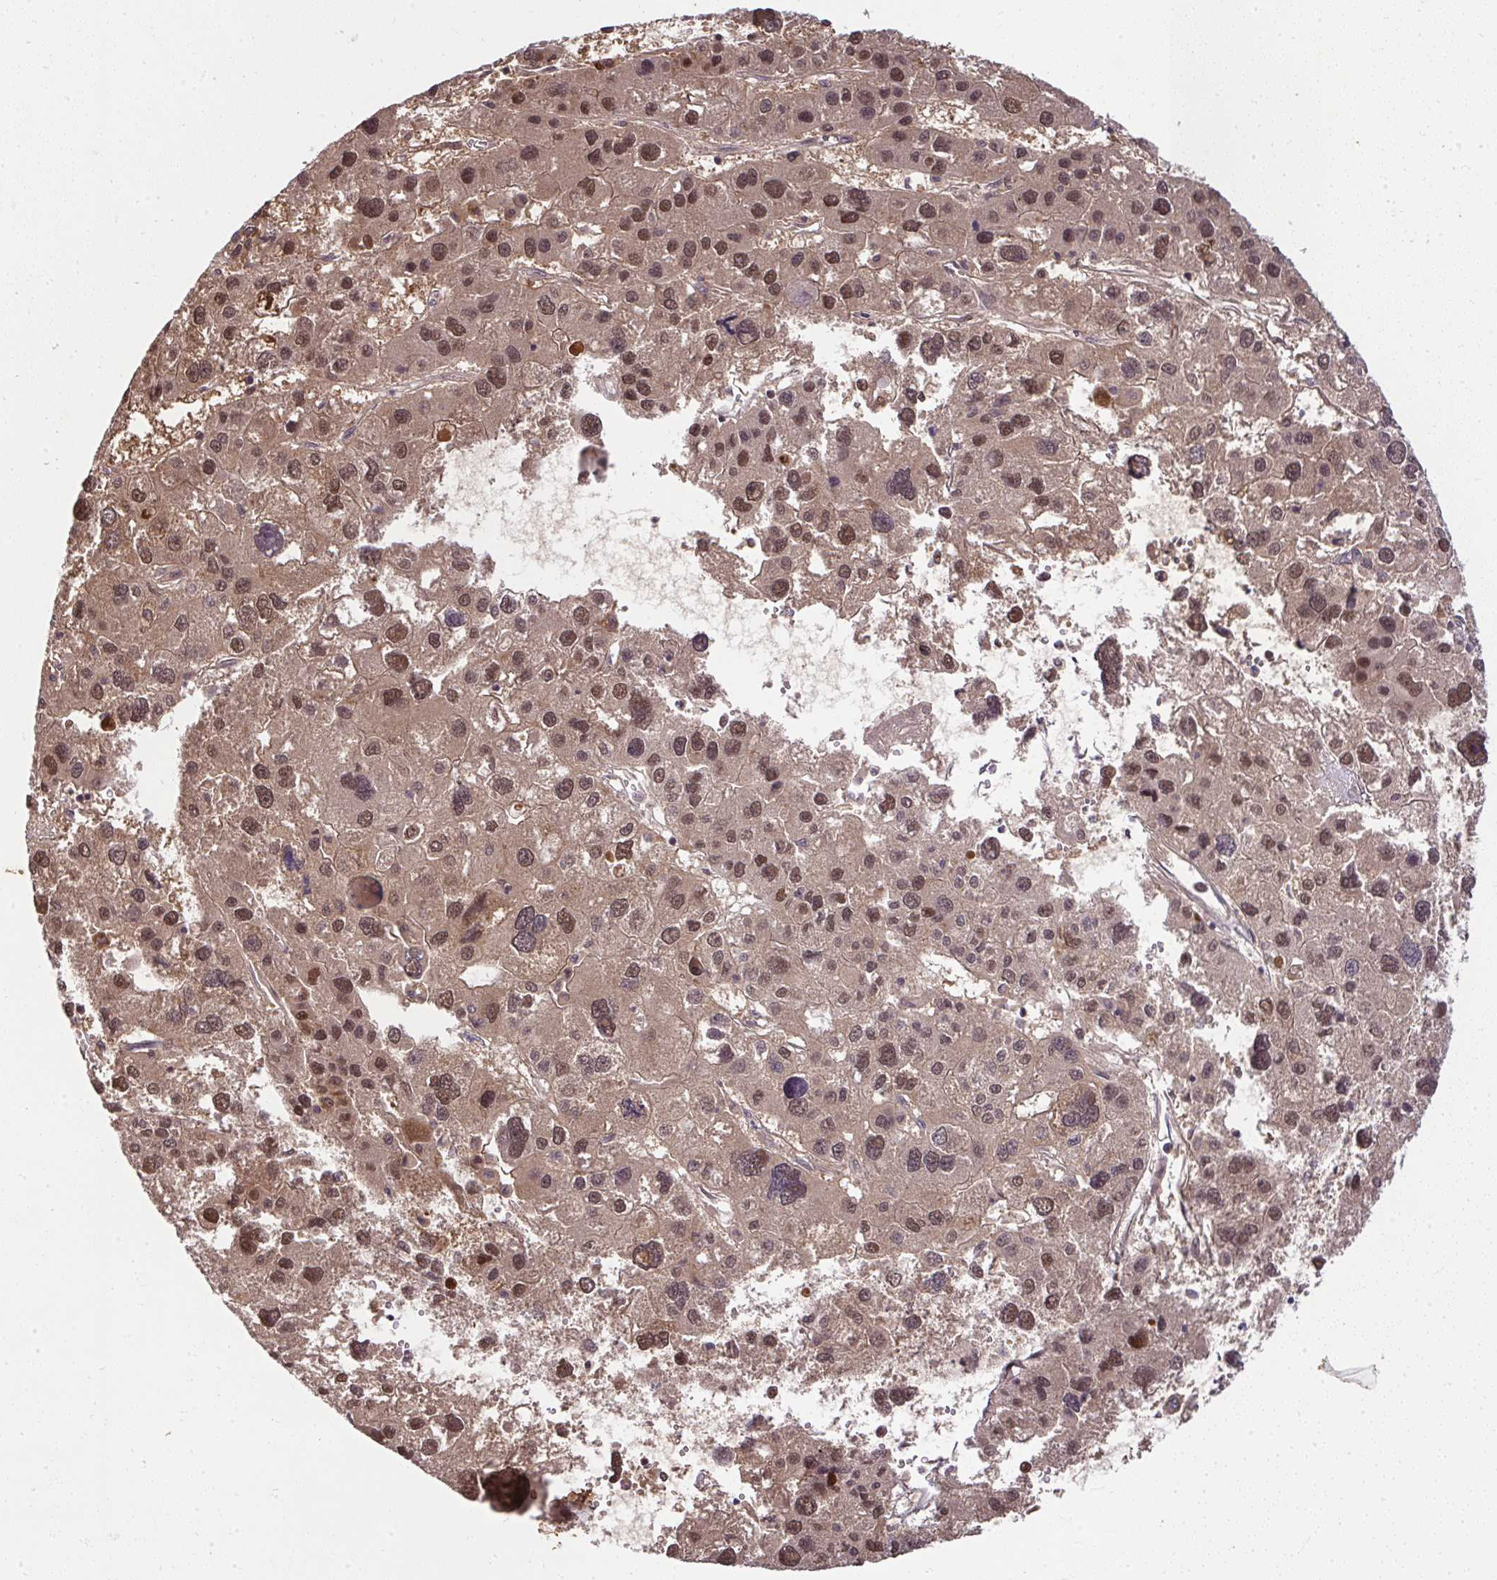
{"staining": {"intensity": "moderate", "quantity": ">75%", "location": "cytoplasmic/membranous,nuclear"}, "tissue": "liver cancer", "cell_type": "Tumor cells", "image_type": "cancer", "snomed": [{"axis": "morphology", "description": "Carcinoma, Hepatocellular, NOS"}, {"axis": "topography", "description": "Liver"}], "caption": "IHC image of neoplastic tissue: liver cancer stained using immunohistochemistry (IHC) shows medium levels of moderate protein expression localized specifically in the cytoplasmic/membranous and nuclear of tumor cells, appearing as a cytoplasmic/membranous and nuclear brown color.", "gene": "RDH14", "patient": {"sex": "male", "age": 73}}